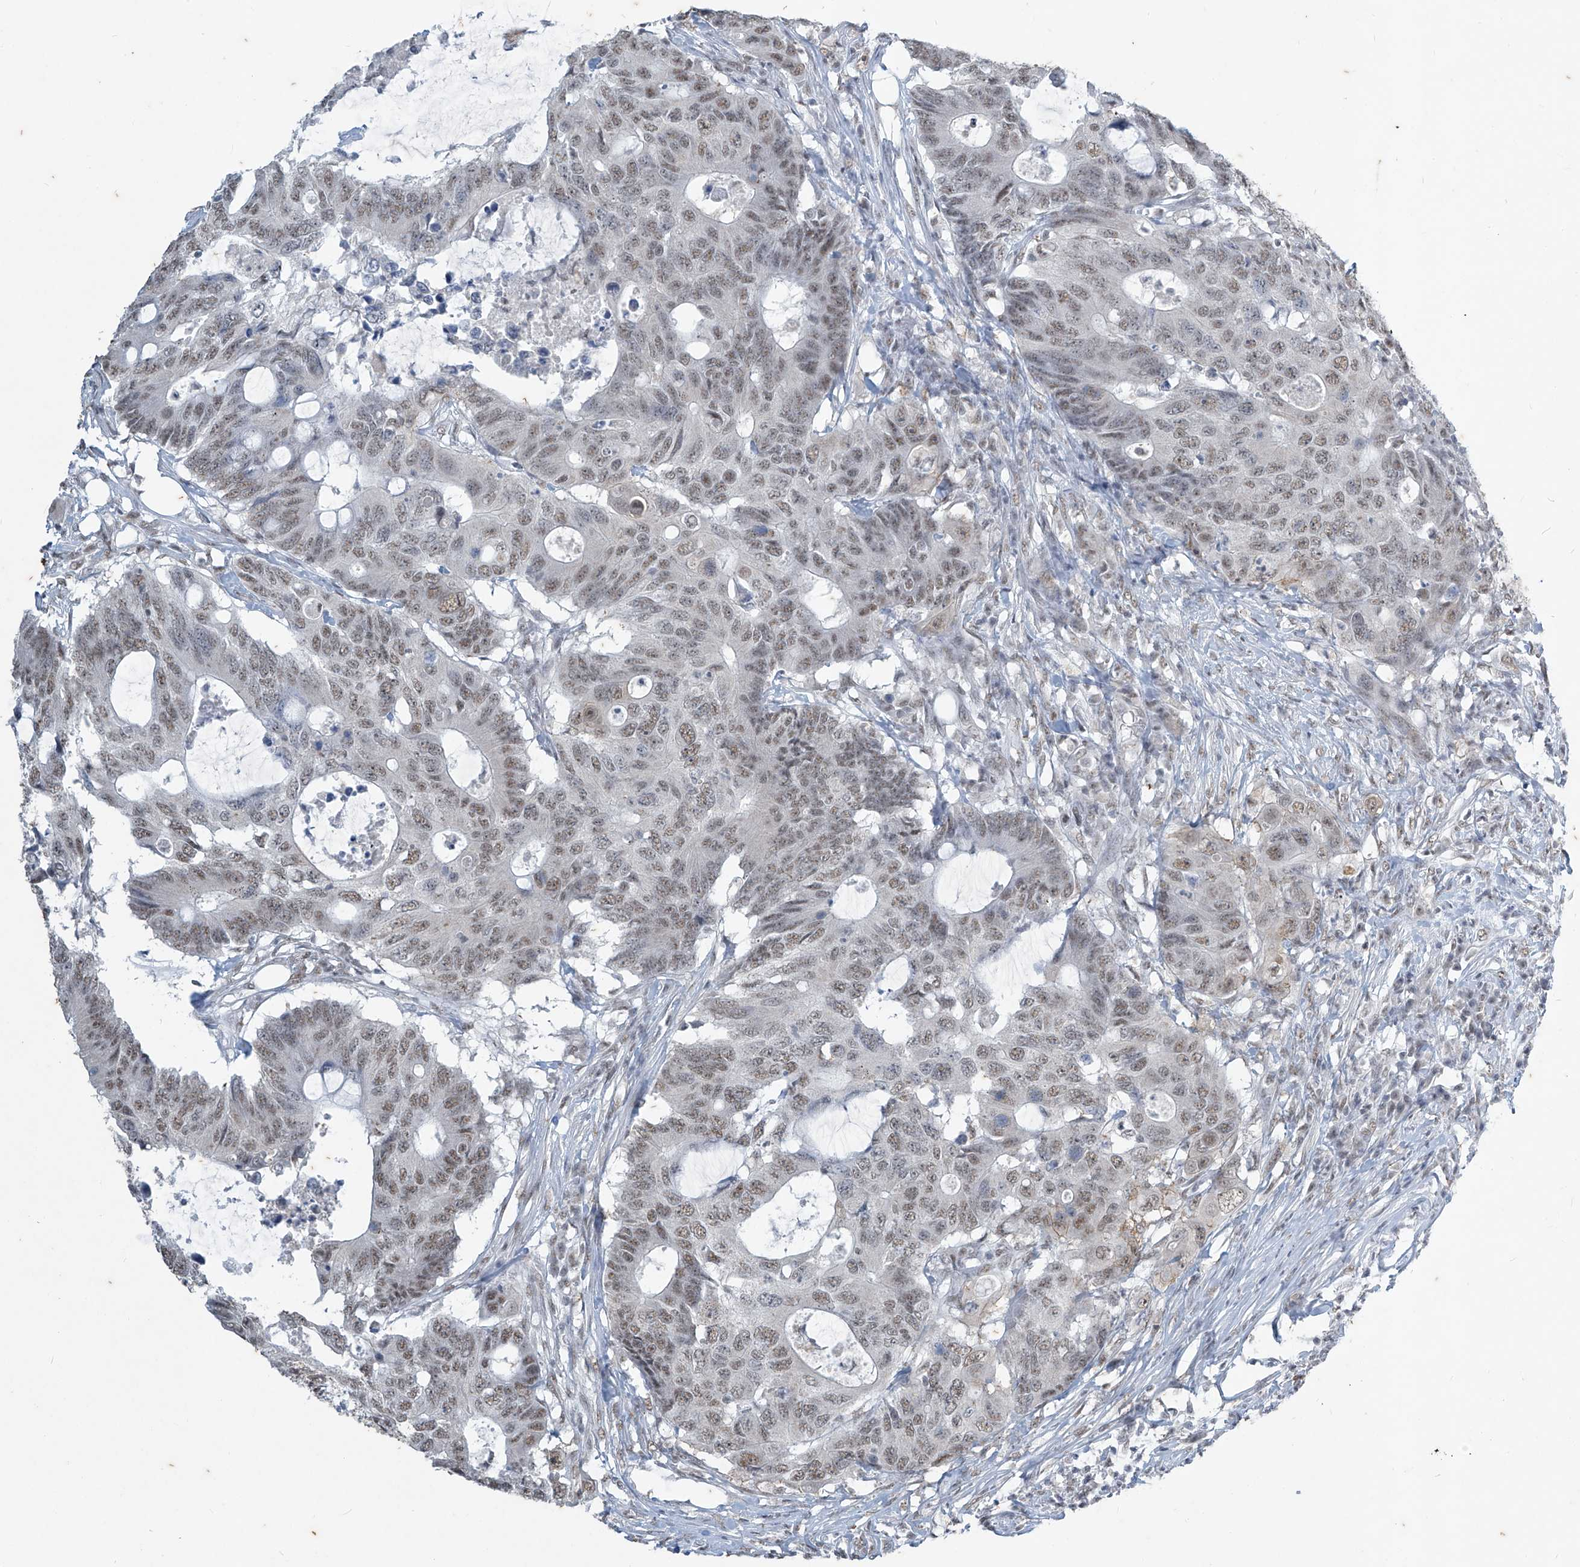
{"staining": {"intensity": "weak", "quantity": "25%-75%", "location": "nuclear"}, "tissue": "colorectal cancer", "cell_type": "Tumor cells", "image_type": "cancer", "snomed": [{"axis": "morphology", "description": "Adenocarcinoma, NOS"}, {"axis": "topography", "description": "Colon"}], "caption": "Human colorectal cancer stained with a brown dye exhibits weak nuclear positive staining in approximately 25%-75% of tumor cells.", "gene": "TFEC", "patient": {"sex": "male", "age": 71}}